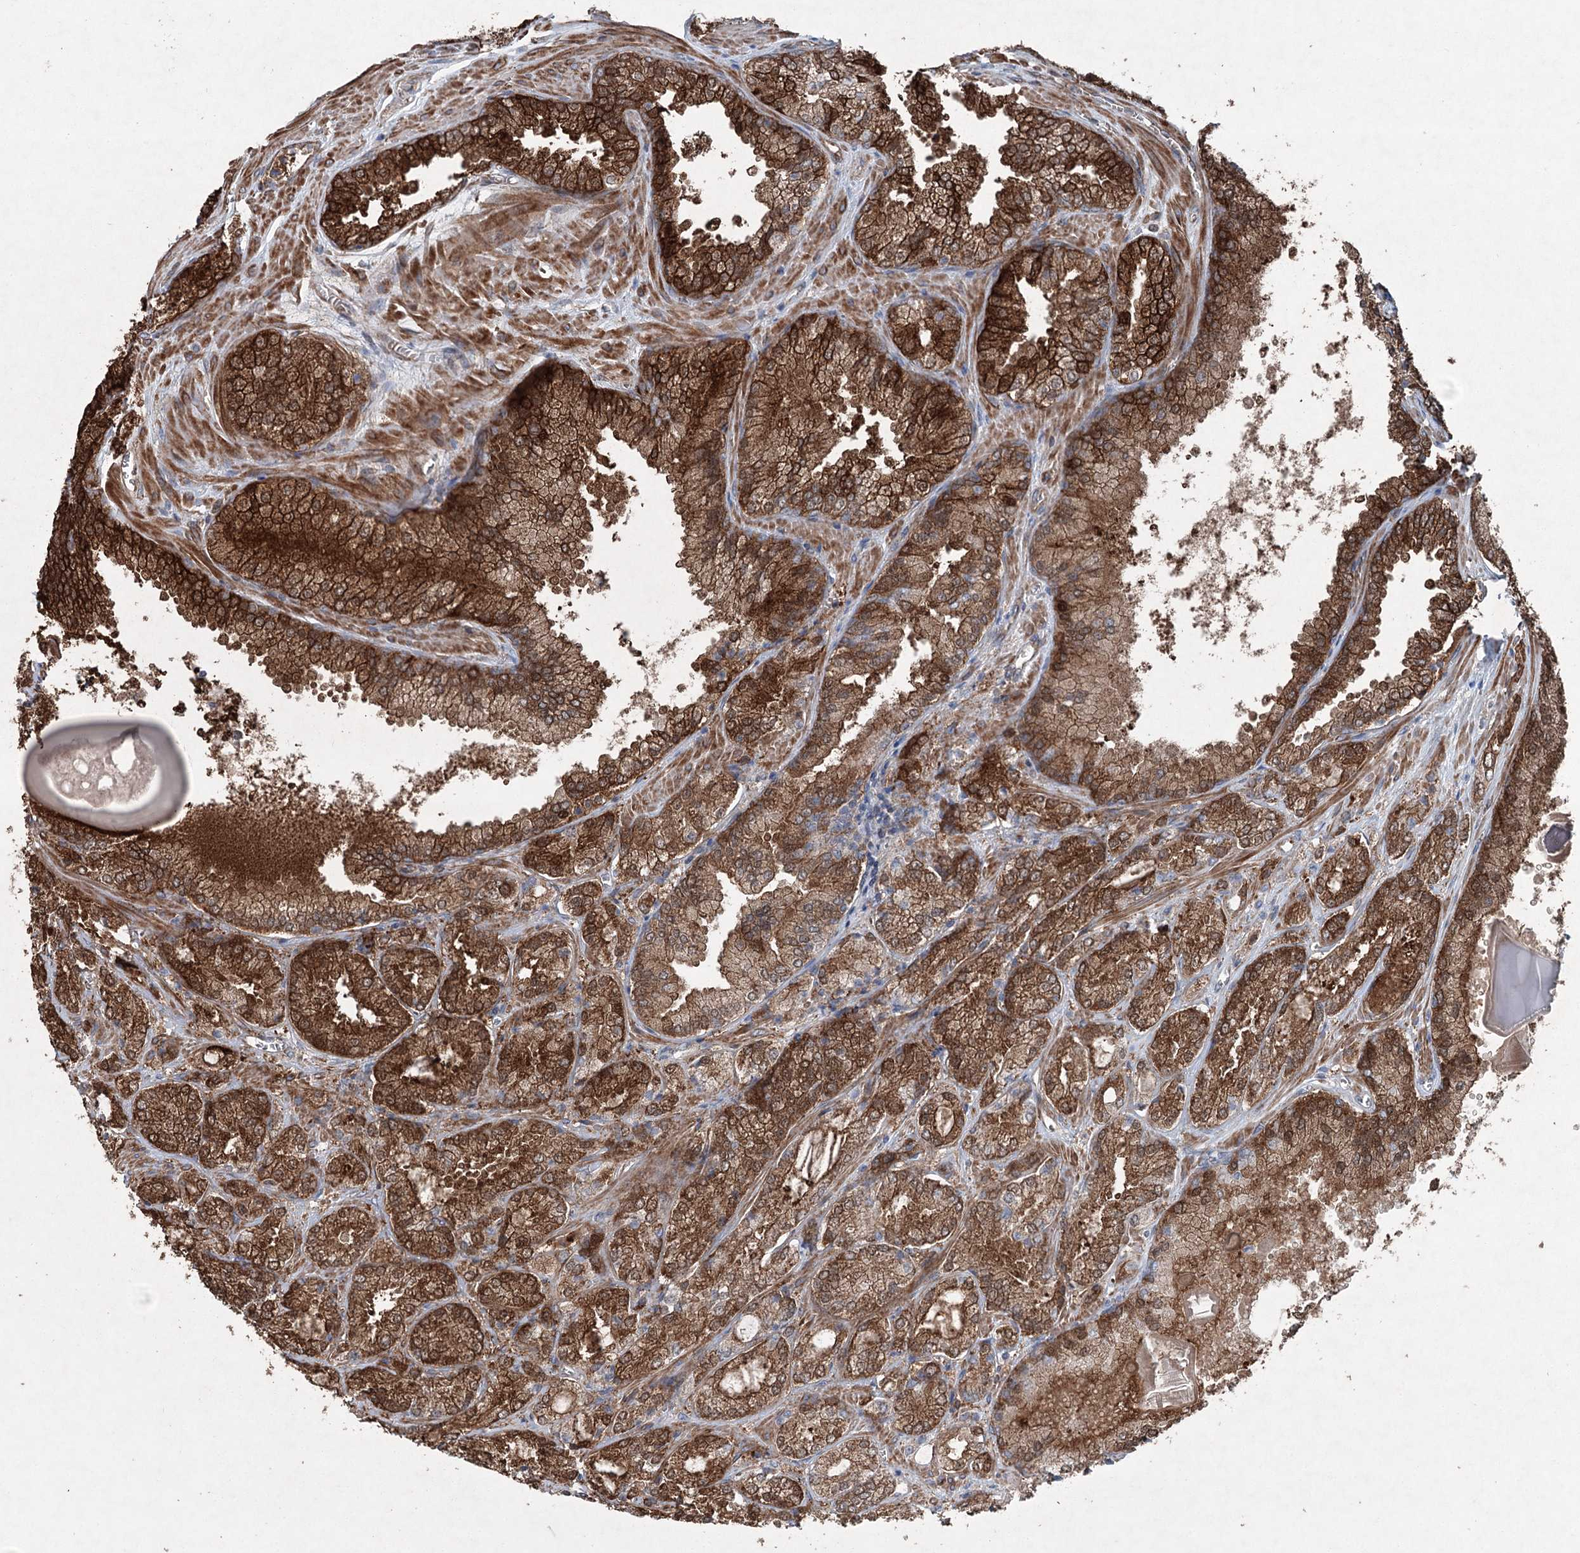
{"staining": {"intensity": "strong", "quantity": ">75%", "location": "cytoplasmic/membranous"}, "tissue": "prostate cancer", "cell_type": "Tumor cells", "image_type": "cancer", "snomed": [{"axis": "morphology", "description": "Adenocarcinoma, Low grade"}, {"axis": "topography", "description": "Prostate"}], "caption": "Human adenocarcinoma (low-grade) (prostate) stained with a brown dye exhibits strong cytoplasmic/membranous positive staining in approximately >75% of tumor cells.", "gene": "SERINC5", "patient": {"sex": "male", "age": 74}}